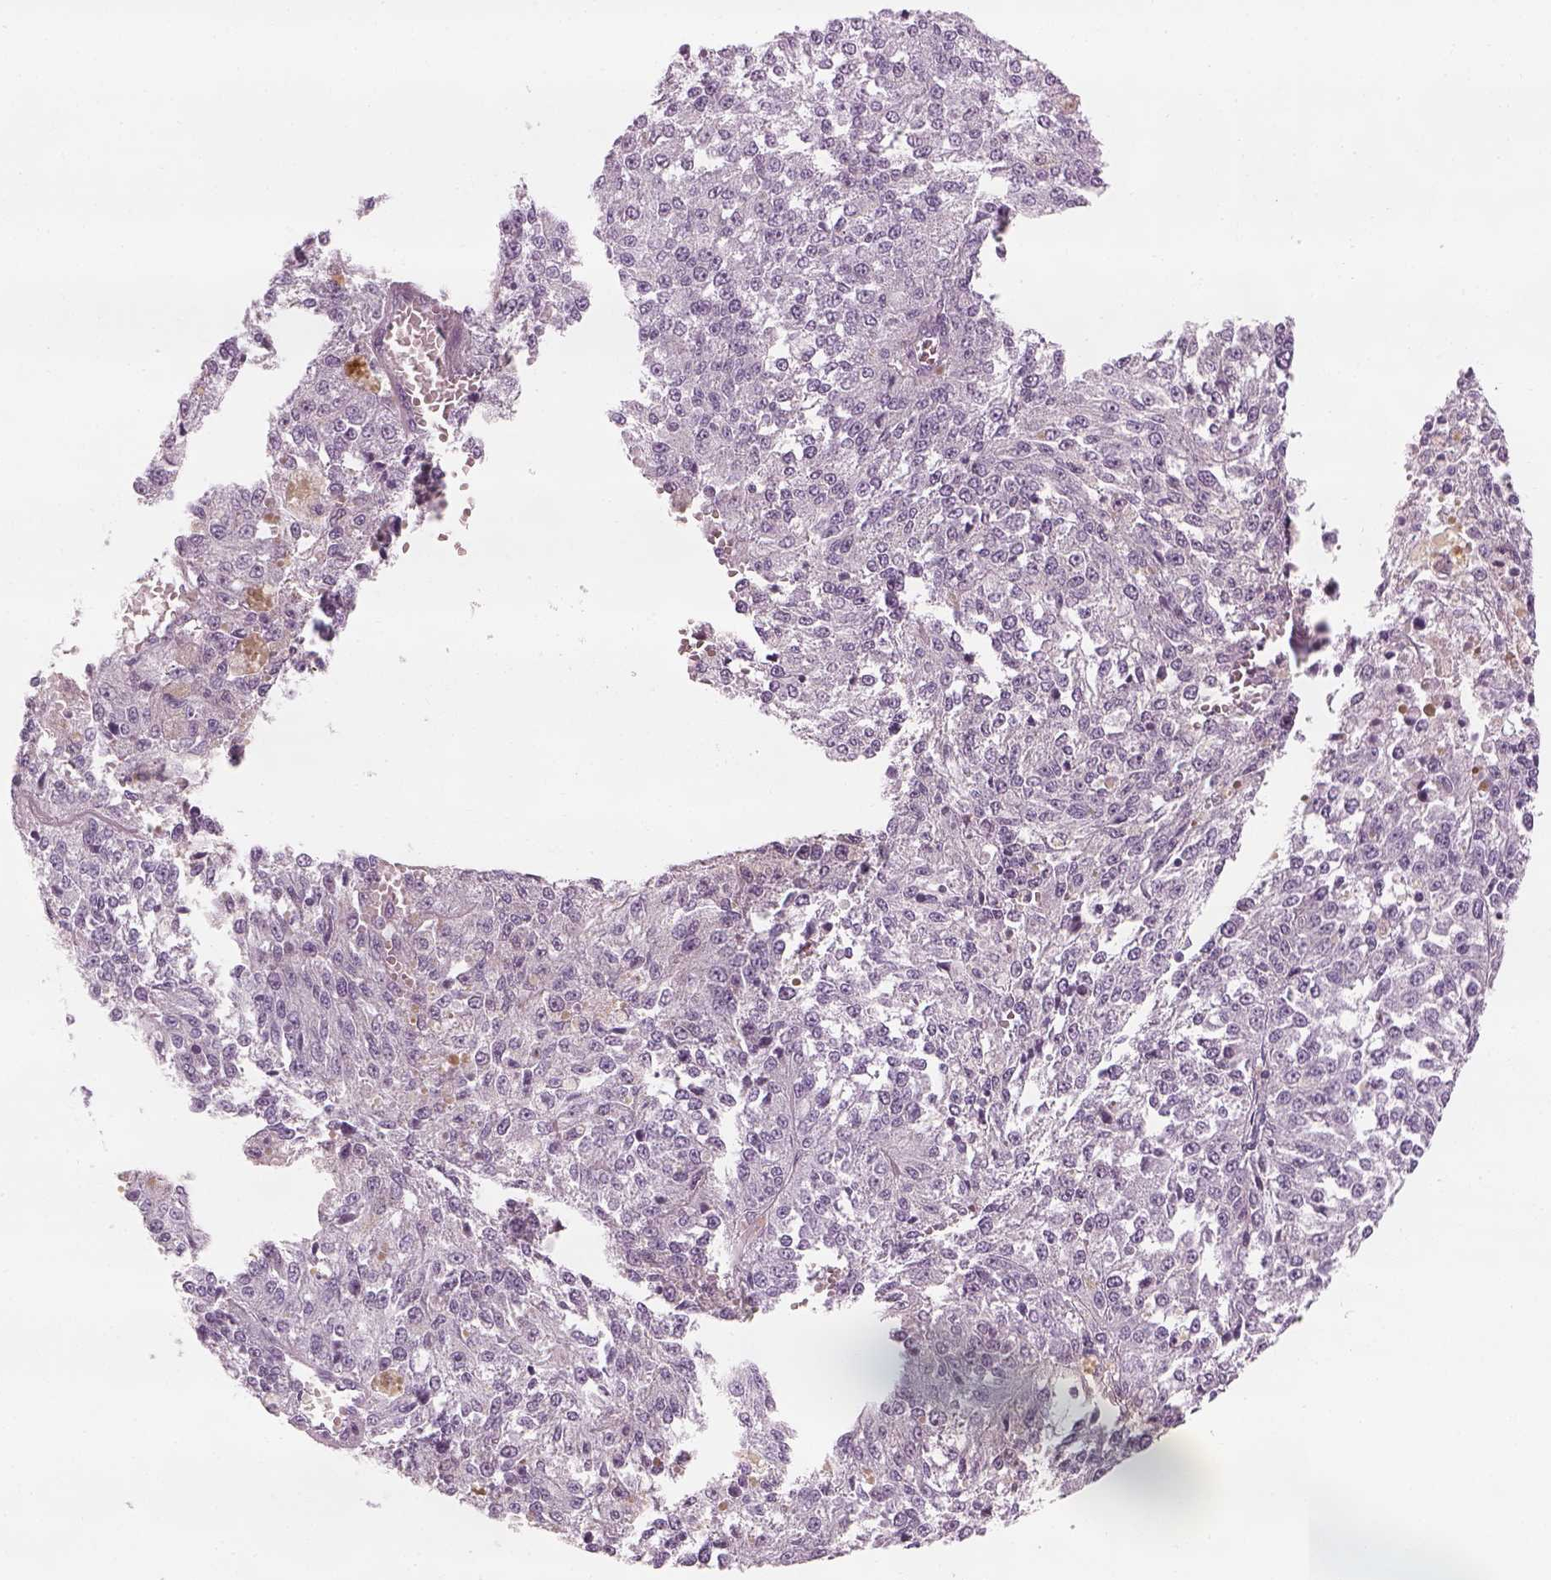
{"staining": {"intensity": "negative", "quantity": "none", "location": "none"}, "tissue": "melanoma", "cell_type": "Tumor cells", "image_type": "cancer", "snomed": [{"axis": "morphology", "description": "Malignant melanoma, Metastatic site"}, {"axis": "topography", "description": "Lymph node"}], "caption": "DAB immunohistochemical staining of human melanoma shows no significant staining in tumor cells.", "gene": "SAG", "patient": {"sex": "female", "age": 64}}